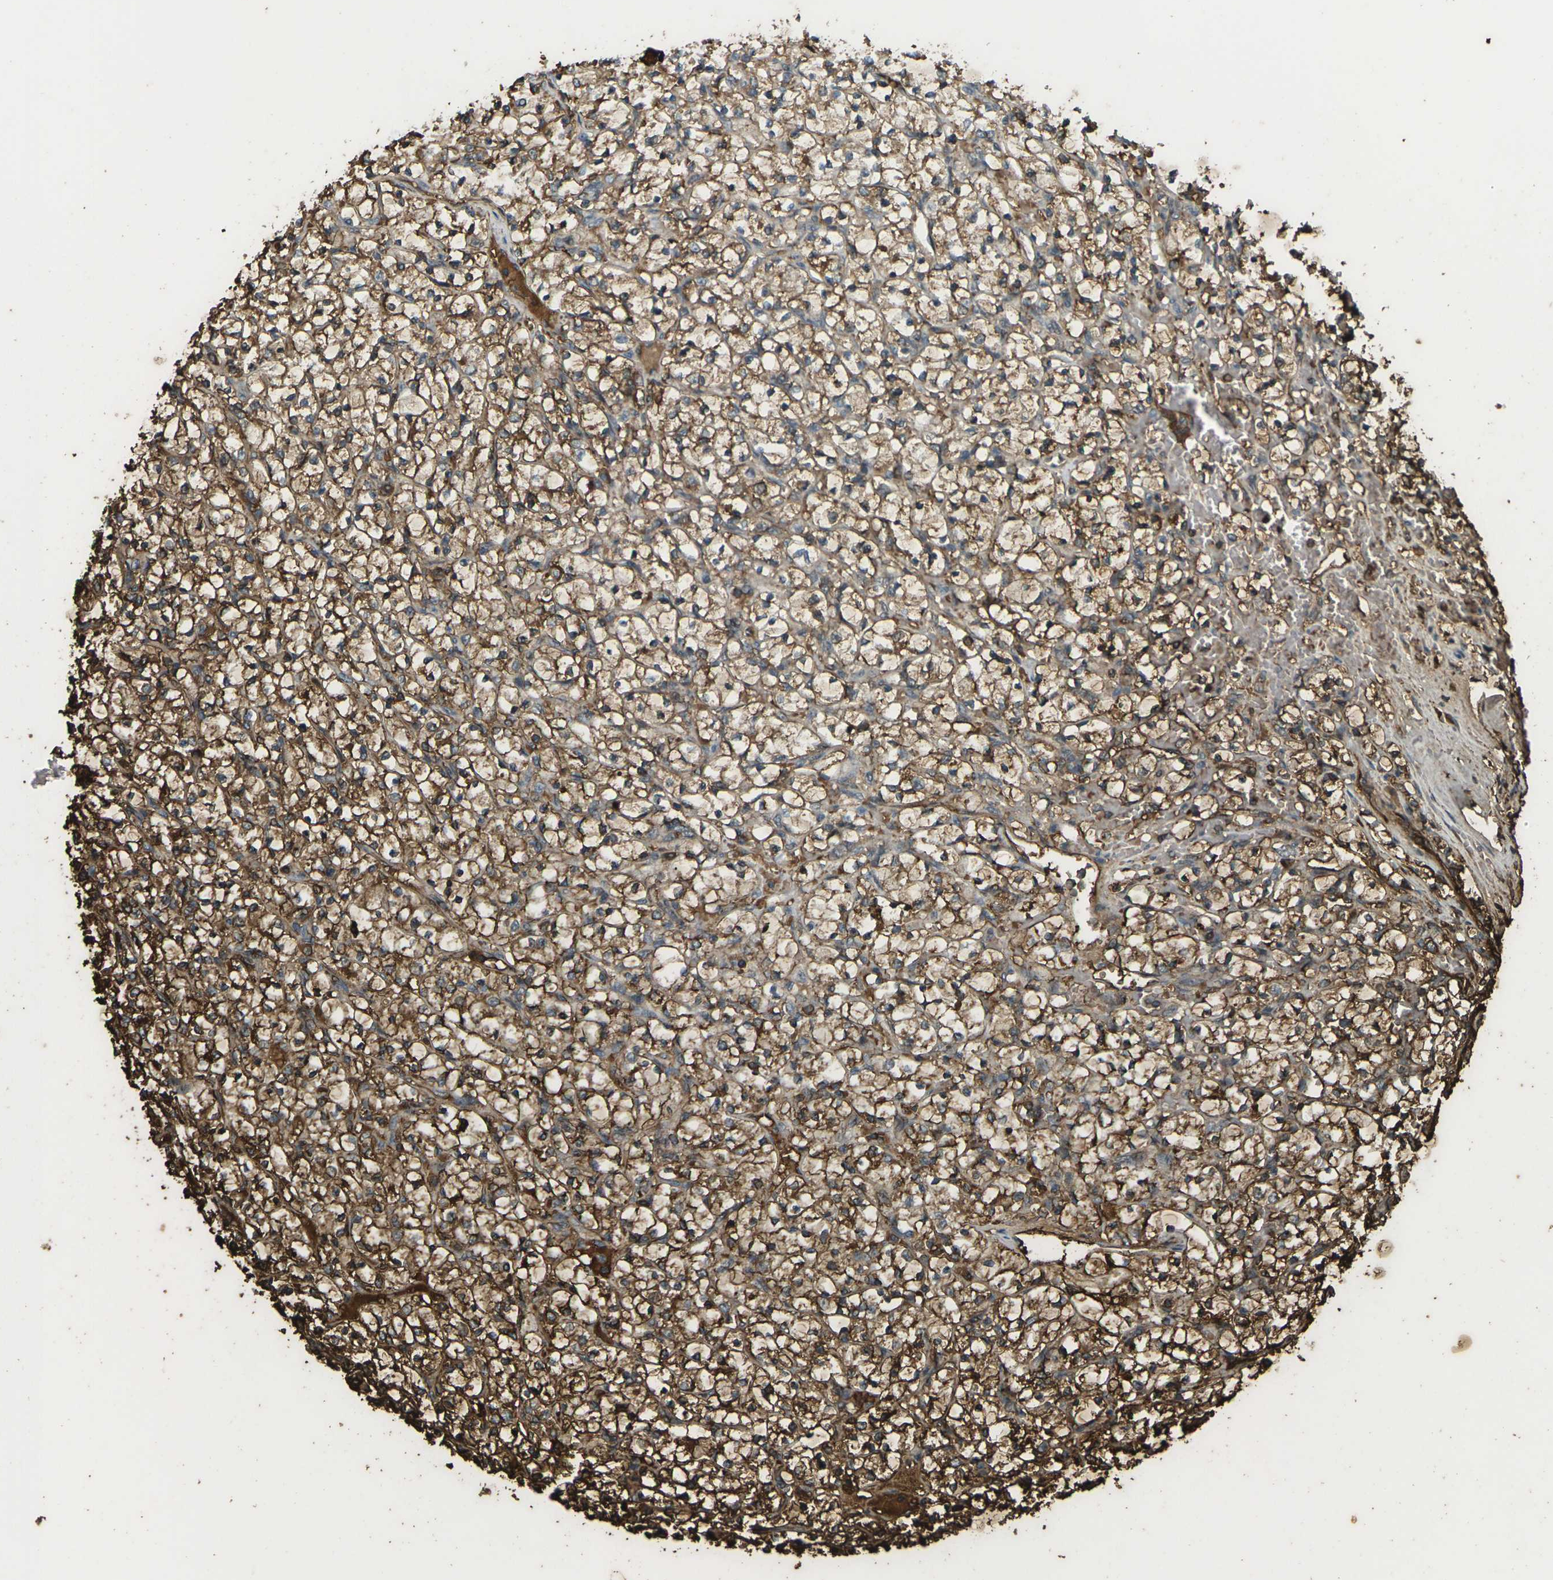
{"staining": {"intensity": "moderate", "quantity": ">75%", "location": "cytoplasmic/membranous"}, "tissue": "renal cancer", "cell_type": "Tumor cells", "image_type": "cancer", "snomed": [{"axis": "morphology", "description": "Adenocarcinoma, NOS"}, {"axis": "topography", "description": "Kidney"}], "caption": "Immunohistochemical staining of renal cancer (adenocarcinoma) reveals medium levels of moderate cytoplasmic/membranous staining in about >75% of tumor cells.", "gene": "CYP1B1", "patient": {"sex": "female", "age": 69}}